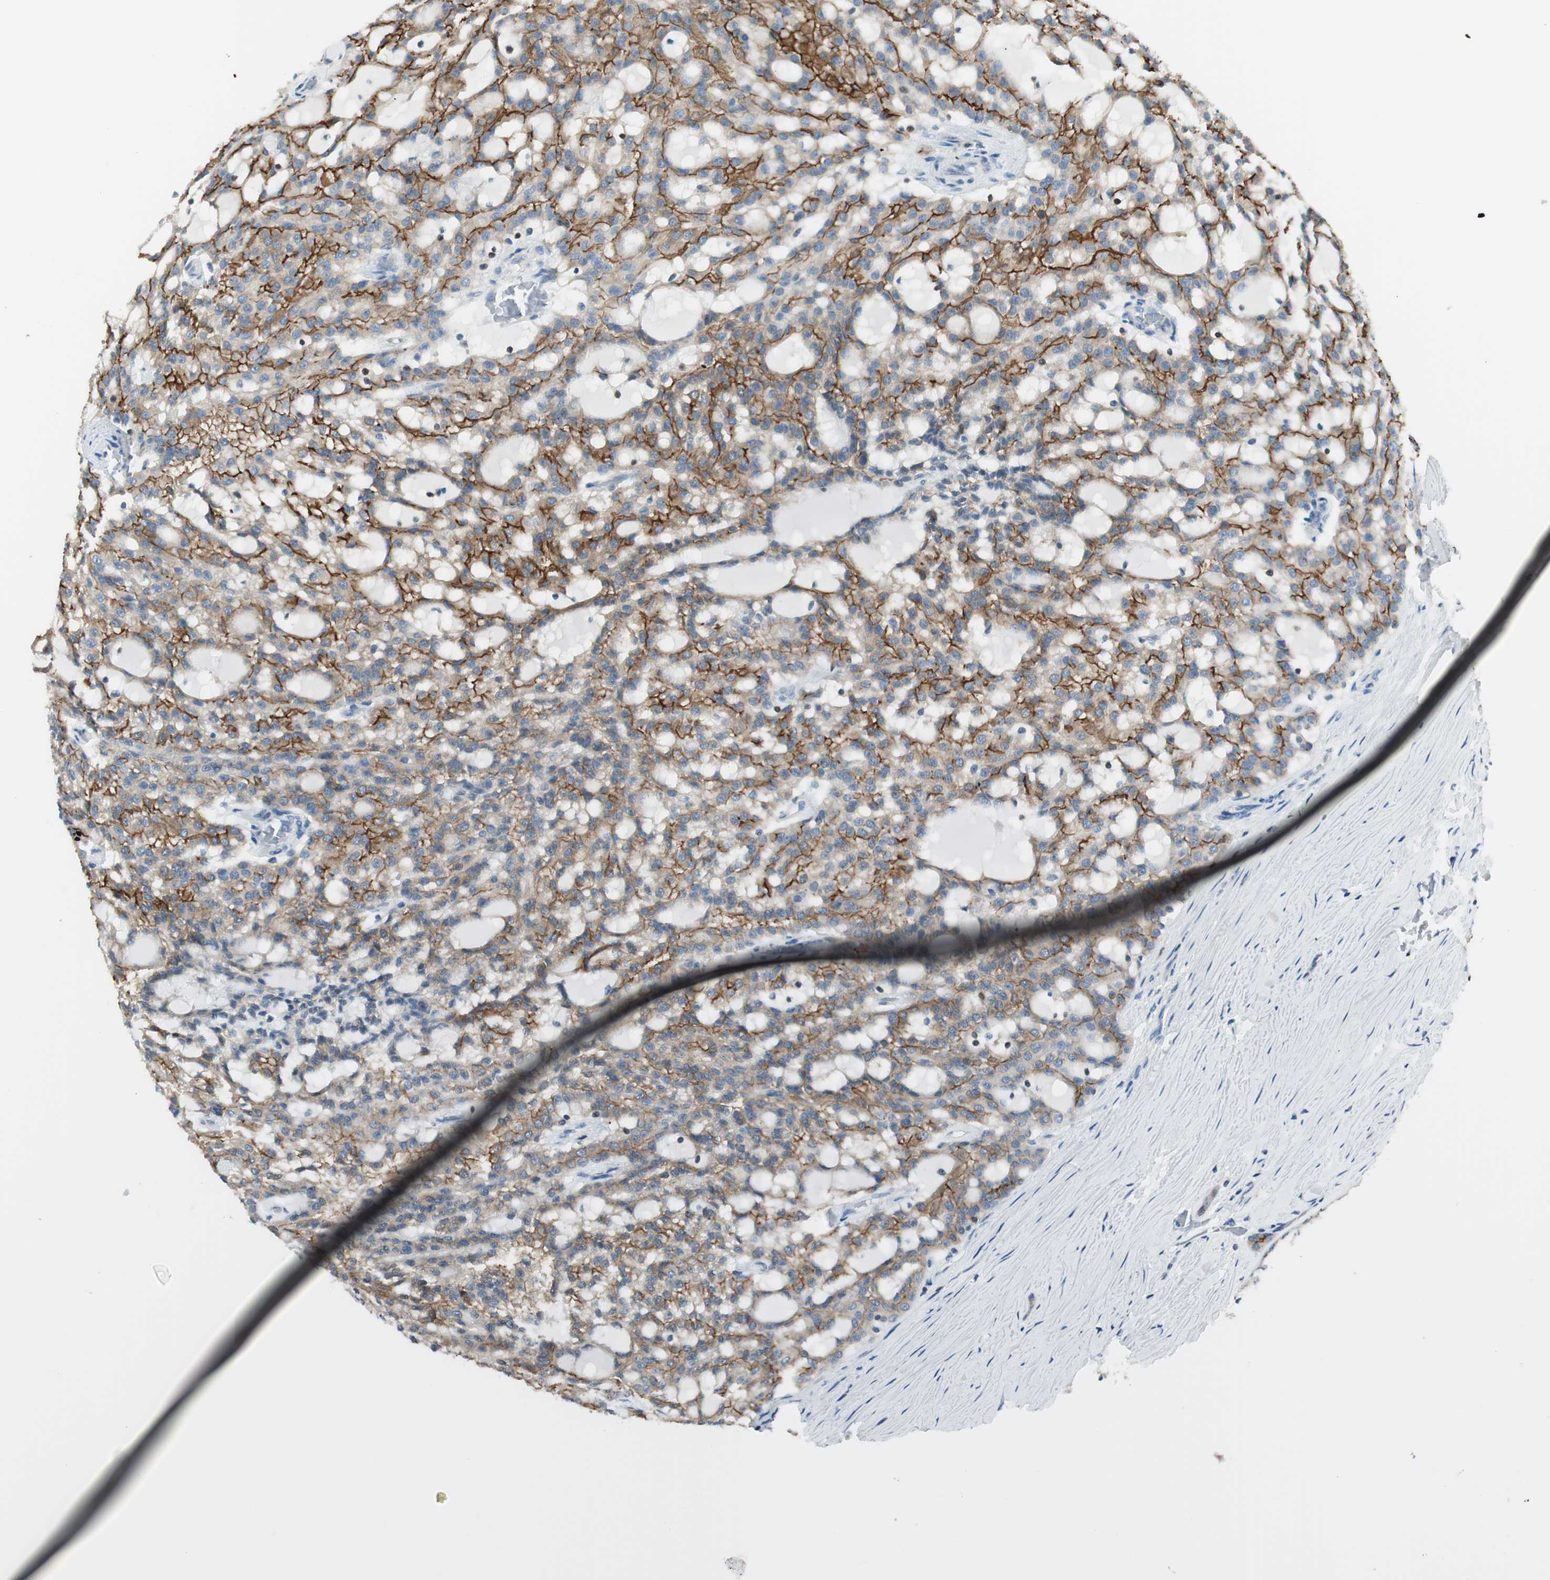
{"staining": {"intensity": "moderate", "quantity": "25%-75%", "location": "cytoplasmic/membranous"}, "tissue": "renal cancer", "cell_type": "Tumor cells", "image_type": "cancer", "snomed": [{"axis": "morphology", "description": "Adenocarcinoma, NOS"}, {"axis": "topography", "description": "Kidney"}], "caption": "Protein expression analysis of adenocarcinoma (renal) exhibits moderate cytoplasmic/membranous positivity in approximately 25%-75% of tumor cells. The staining was performed using DAB to visualize the protein expression in brown, while the nuclei were stained in blue with hematoxylin (Magnification: 20x).", "gene": "SLC9A3R1", "patient": {"sex": "male", "age": 63}}